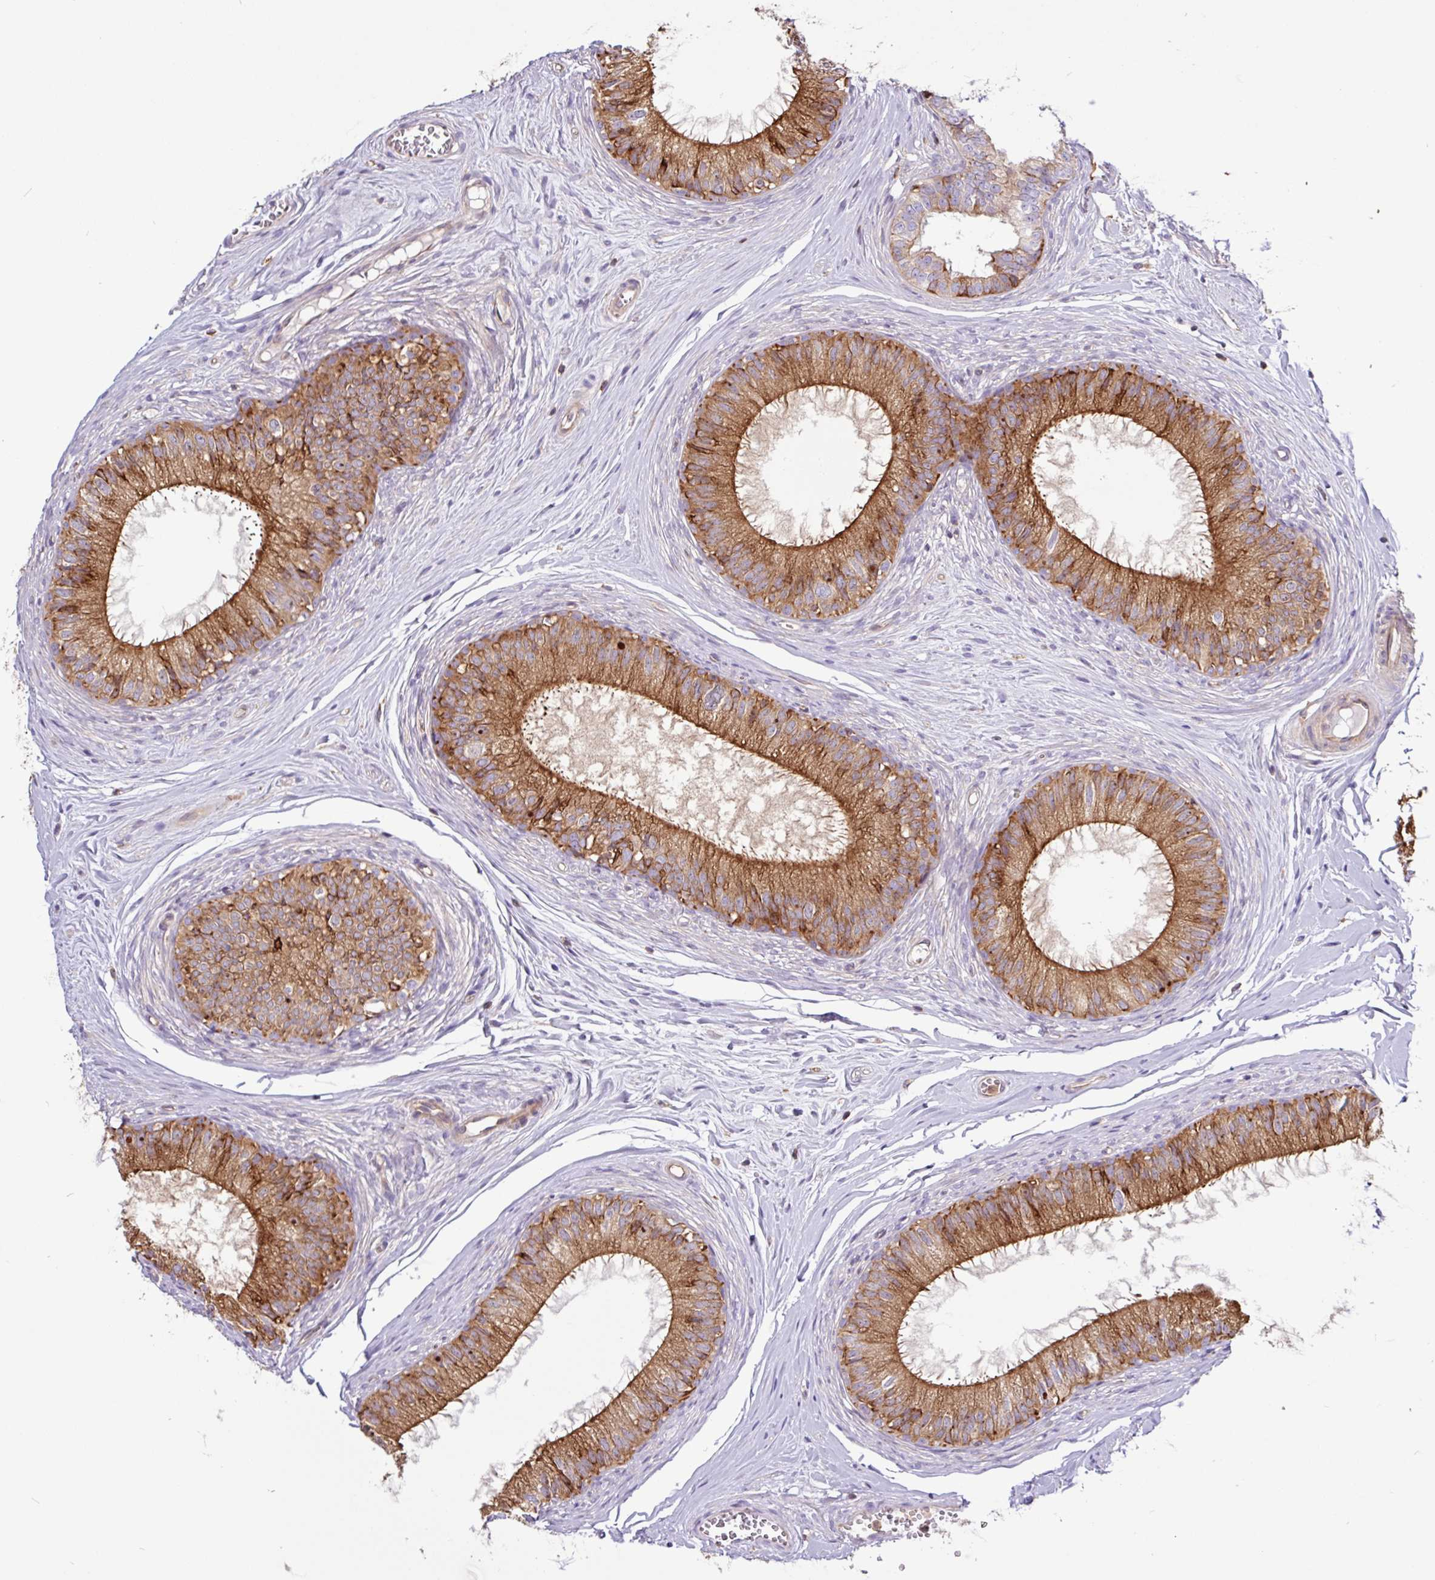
{"staining": {"intensity": "moderate", "quantity": ">75%", "location": "cytoplasmic/membranous"}, "tissue": "epididymis", "cell_type": "Glandular cells", "image_type": "normal", "snomed": [{"axis": "morphology", "description": "Normal tissue, NOS"}, {"axis": "topography", "description": "Epididymis"}], "caption": "A brown stain highlights moderate cytoplasmic/membranous expression of a protein in glandular cells of normal human epididymis. Using DAB (3,3'-diaminobenzidine) (brown) and hematoxylin (blue) stains, captured at high magnification using brightfield microscopy.", "gene": "ACTR3B", "patient": {"sex": "male", "age": 25}}